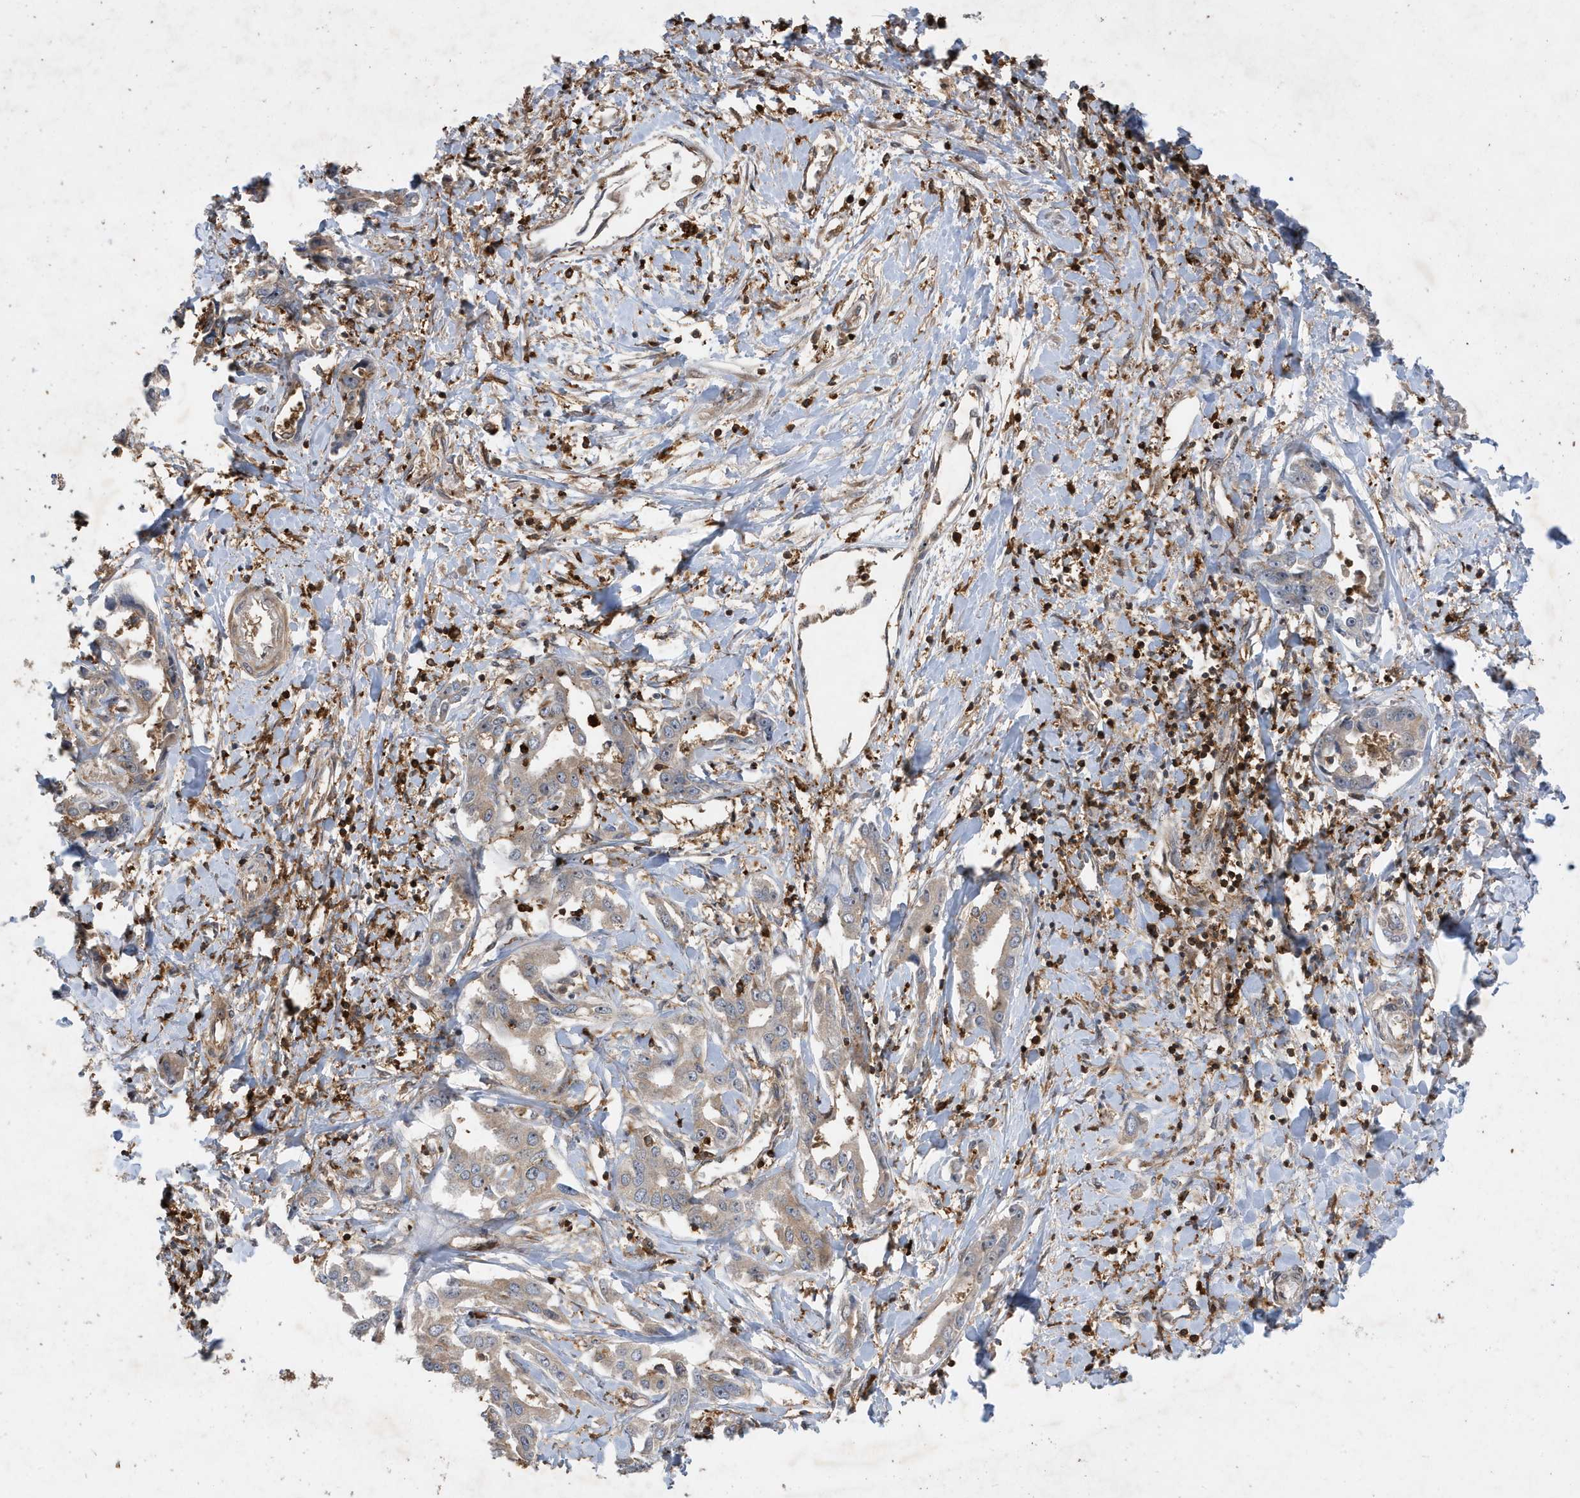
{"staining": {"intensity": "weak", "quantity": "25%-75%", "location": "cytoplasmic/membranous"}, "tissue": "liver cancer", "cell_type": "Tumor cells", "image_type": "cancer", "snomed": [{"axis": "morphology", "description": "Cholangiocarcinoma"}, {"axis": "topography", "description": "Liver"}], "caption": "Brown immunohistochemical staining in human liver cancer shows weak cytoplasmic/membranous positivity in about 25%-75% of tumor cells.", "gene": "LAPTM4A", "patient": {"sex": "male", "age": 59}}